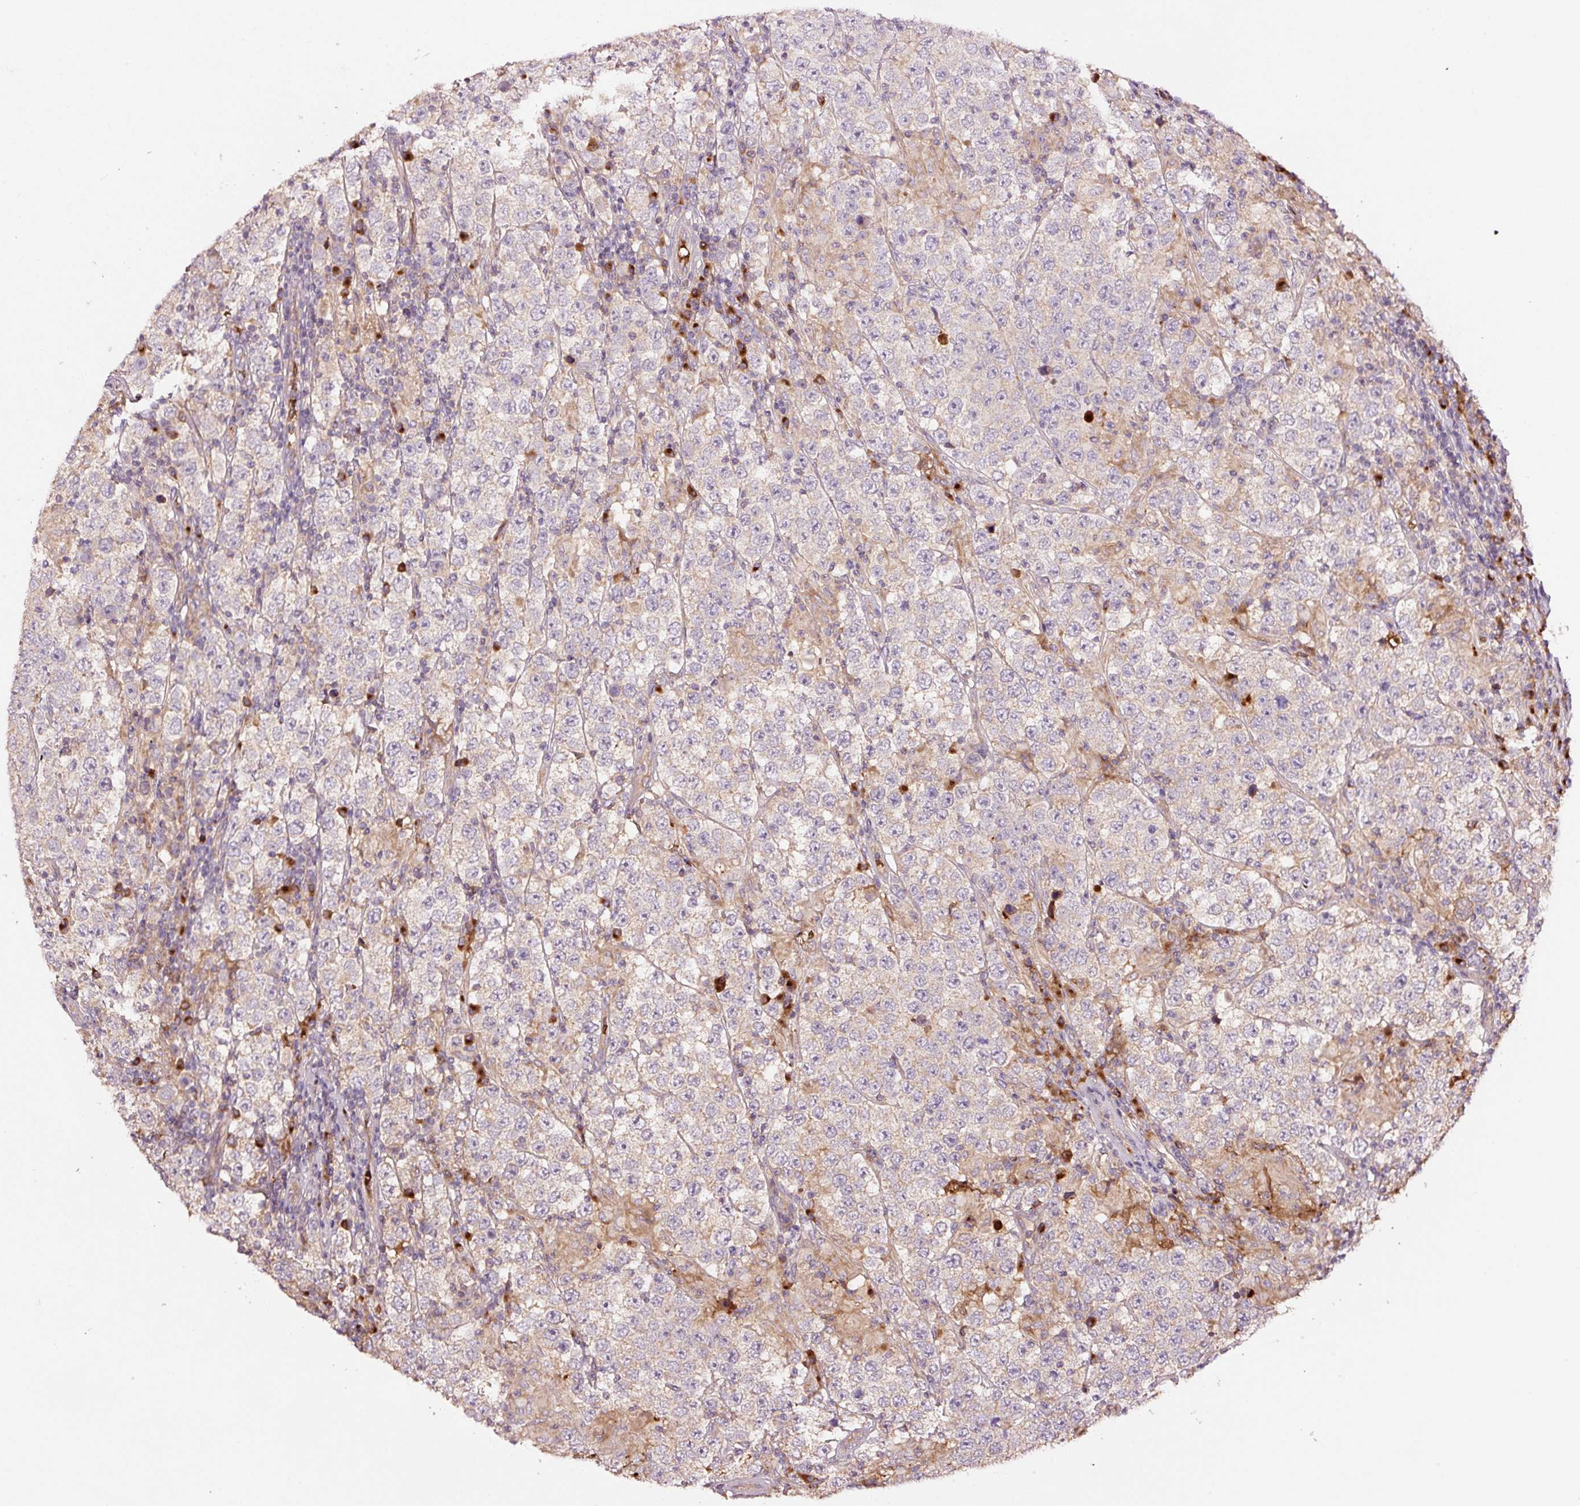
{"staining": {"intensity": "negative", "quantity": "none", "location": "none"}, "tissue": "testis cancer", "cell_type": "Tumor cells", "image_type": "cancer", "snomed": [{"axis": "morphology", "description": "Normal tissue, NOS"}, {"axis": "morphology", "description": "Urothelial carcinoma, High grade"}, {"axis": "morphology", "description": "Seminoma, NOS"}, {"axis": "morphology", "description": "Carcinoma, Embryonal, NOS"}, {"axis": "topography", "description": "Urinary bladder"}, {"axis": "topography", "description": "Testis"}], "caption": "Tumor cells show no significant expression in embryonal carcinoma (testis).", "gene": "PGLYRP2", "patient": {"sex": "male", "age": 41}}